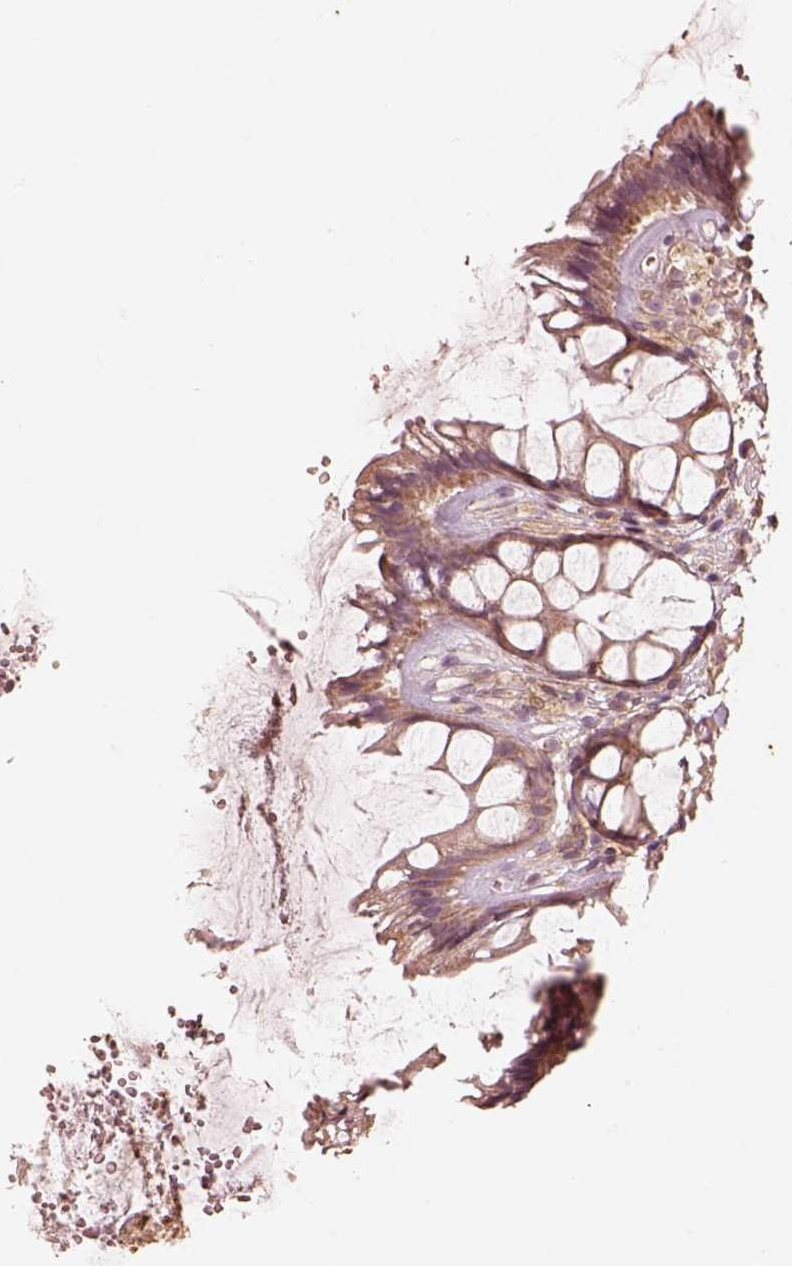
{"staining": {"intensity": "moderate", "quantity": ">75%", "location": "cytoplasmic/membranous"}, "tissue": "rectum", "cell_type": "Glandular cells", "image_type": "normal", "snomed": [{"axis": "morphology", "description": "Normal tissue, NOS"}, {"axis": "topography", "description": "Rectum"}], "caption": "Moderate cytoplasmic/membranous expression for a protein is identified in about >75% of glandular cells of unremarkable rectum using immunohistochemistry (IHC).", "gene": "WLS", "patient": {"sex": "female", "age": 62}}